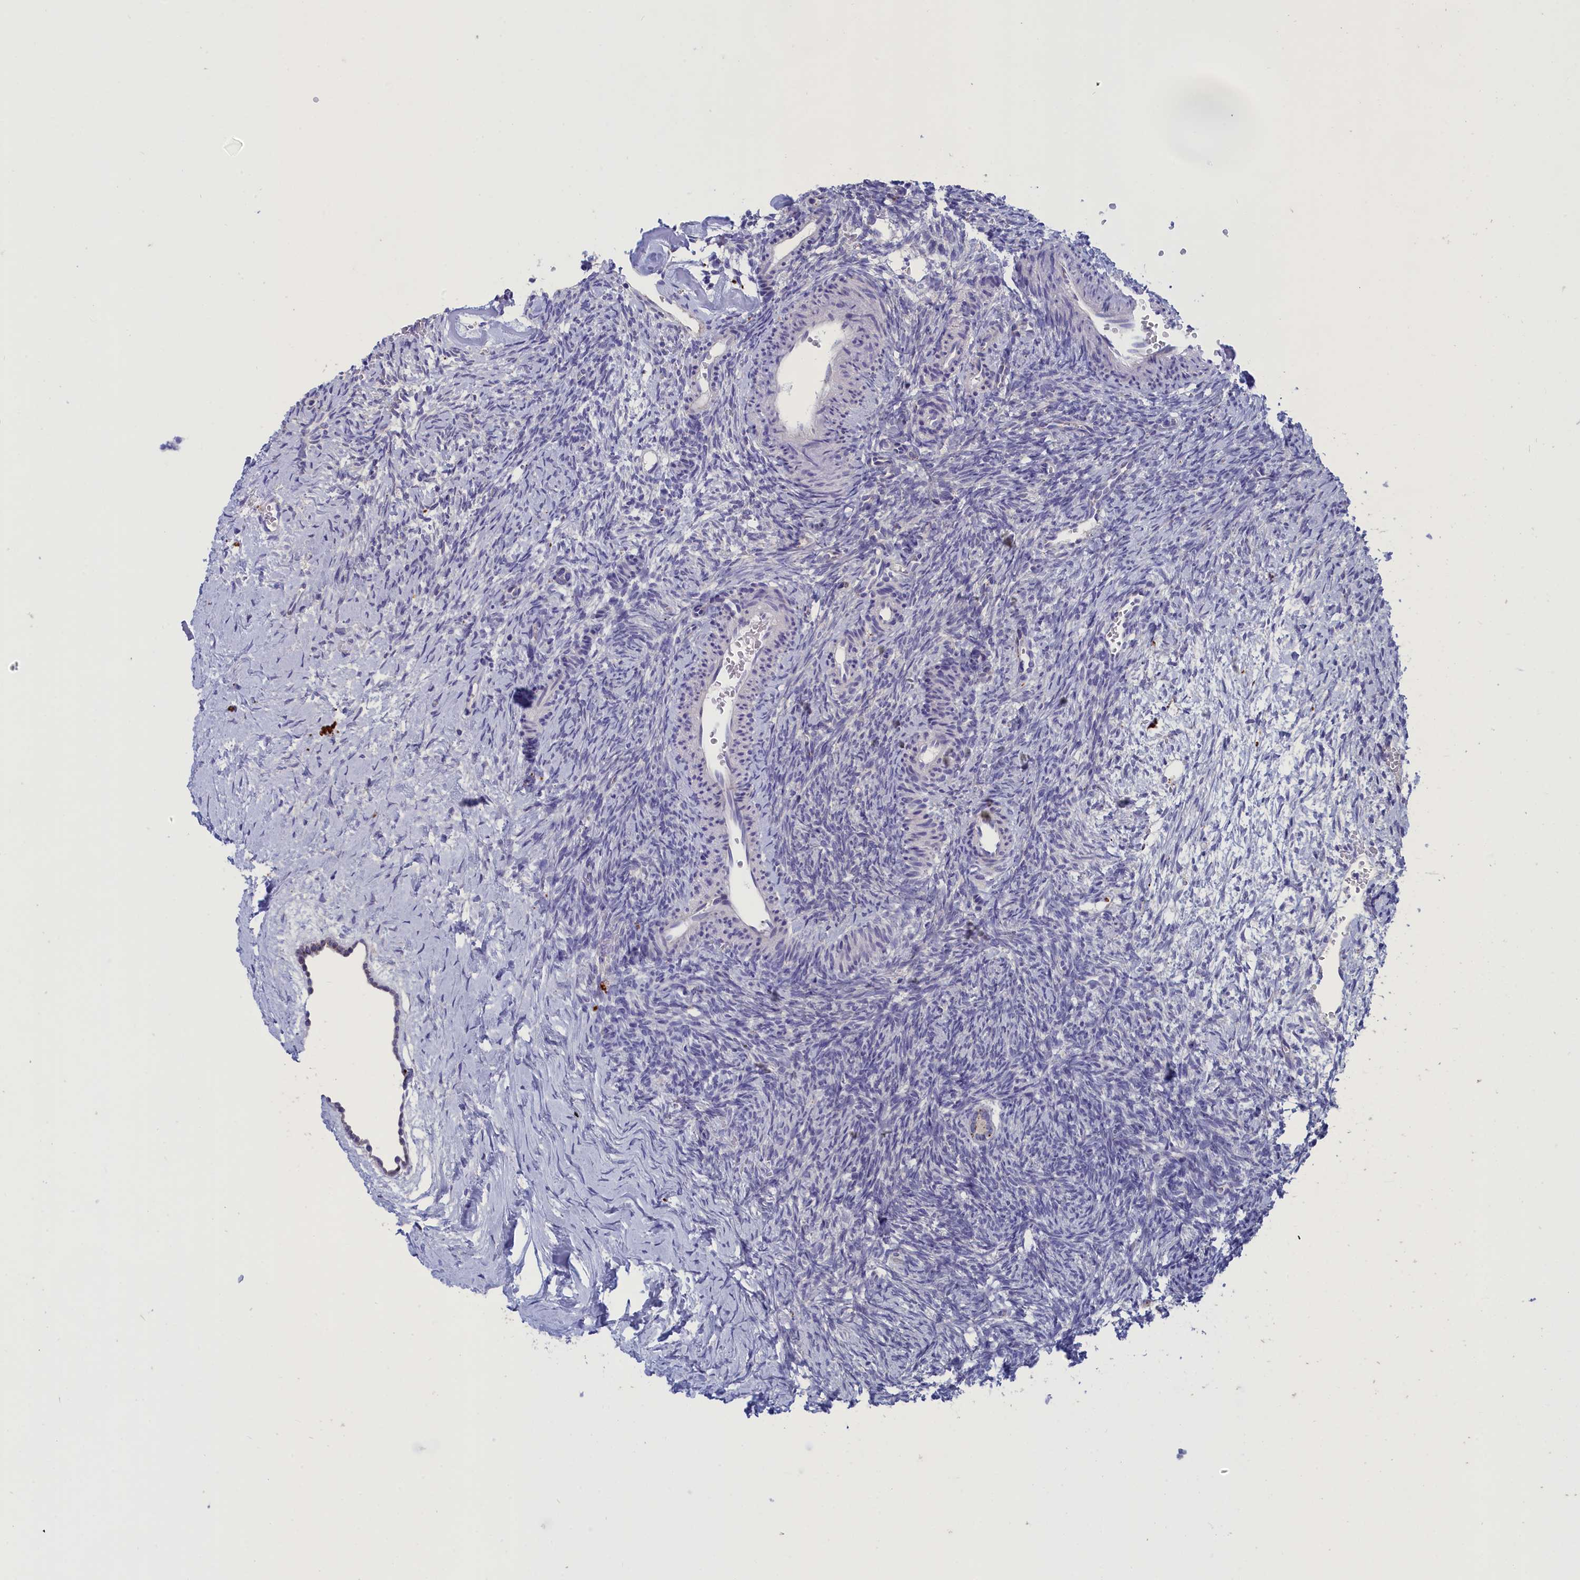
{"staining": {"intensity": "negative", "quantity": "none", "location": "none"}, "tissue": "ovary", "cell_type": "Ovarian stroma cells", "image_type": "normal", "snomed": [{"axis": "morphology", "description": "Normal tissue, NOS"}, {"axis": "topography", "description": "Ovary"}], "caption": "DAB immunohistochemical staining of normal ovary reveals no significant positivity in ovarian stroma cells. The staining was performed using DAB to visualize the protein expression in brown, while the nuclei were stained in blue with hematoxylin (Magnification: 20x).", "gene": "WDR6", "patient": {"sex": "female", "age": 39}}